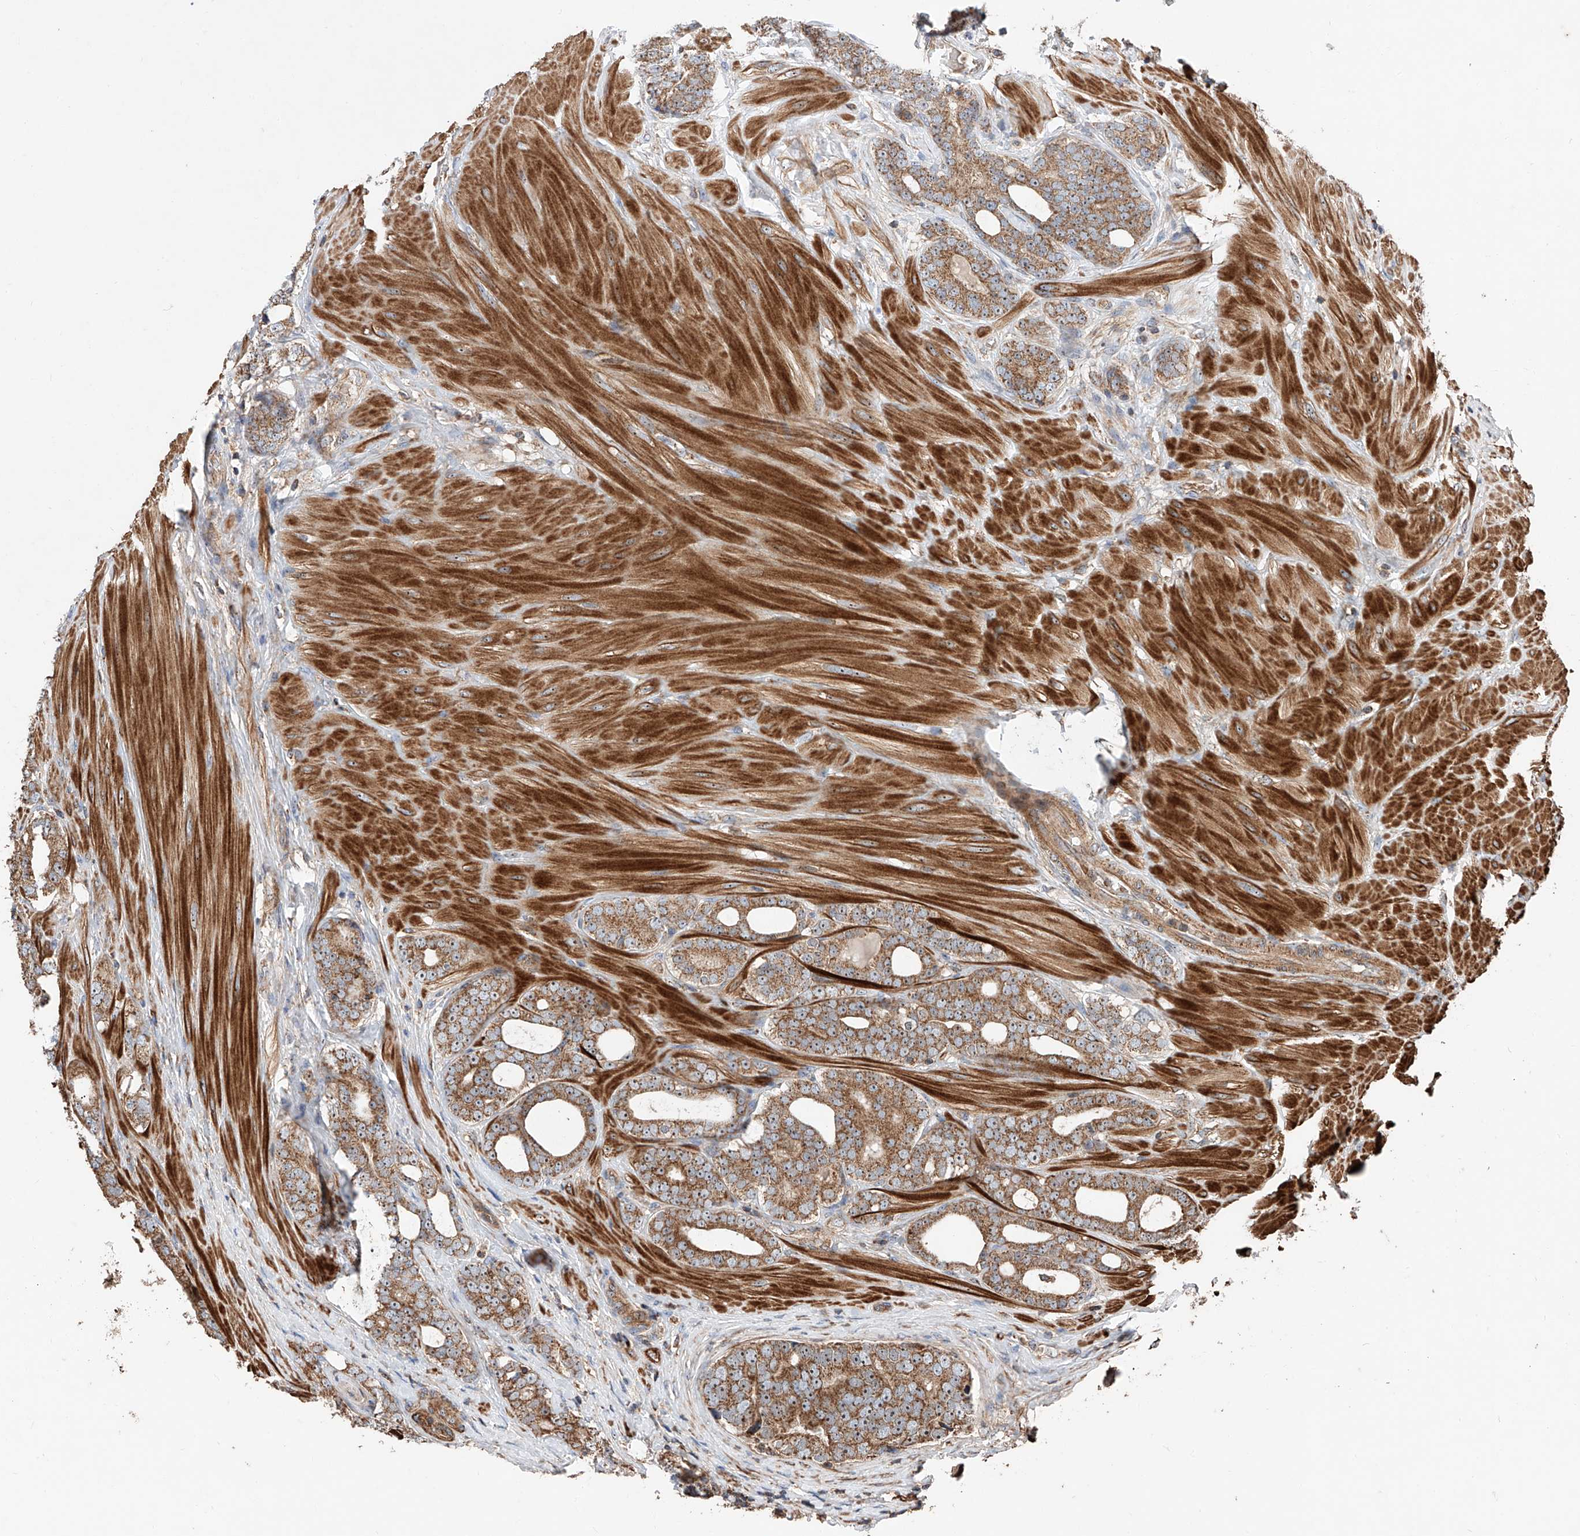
{"staining": {"intensity": "moderate", "quantity": ">75%", "location": "cytoplasmic/membranous"}, "tissue": "prostate cancer", "cell_type": "Tumor cells", "image_type": "cancer", "snomed": [{"axis": "morphology", "description": "Adenocarcinoma, High grade"}, {"axis": "topography", "description": "Prostate"}], "caption": "The micrograph displays immunohistochemical staining of prostate high-grade adenocarcinoma. There is moderate cytoplasmic/membranous expression is seen in approximately >75% of tumor cells. The staining is performed using DAB brown chromogen to label protein expression. The nuclei are counter-stained blue using hematoxylin.", "gene": "PISD", "patient": {"sex": "male", "age": 56}}